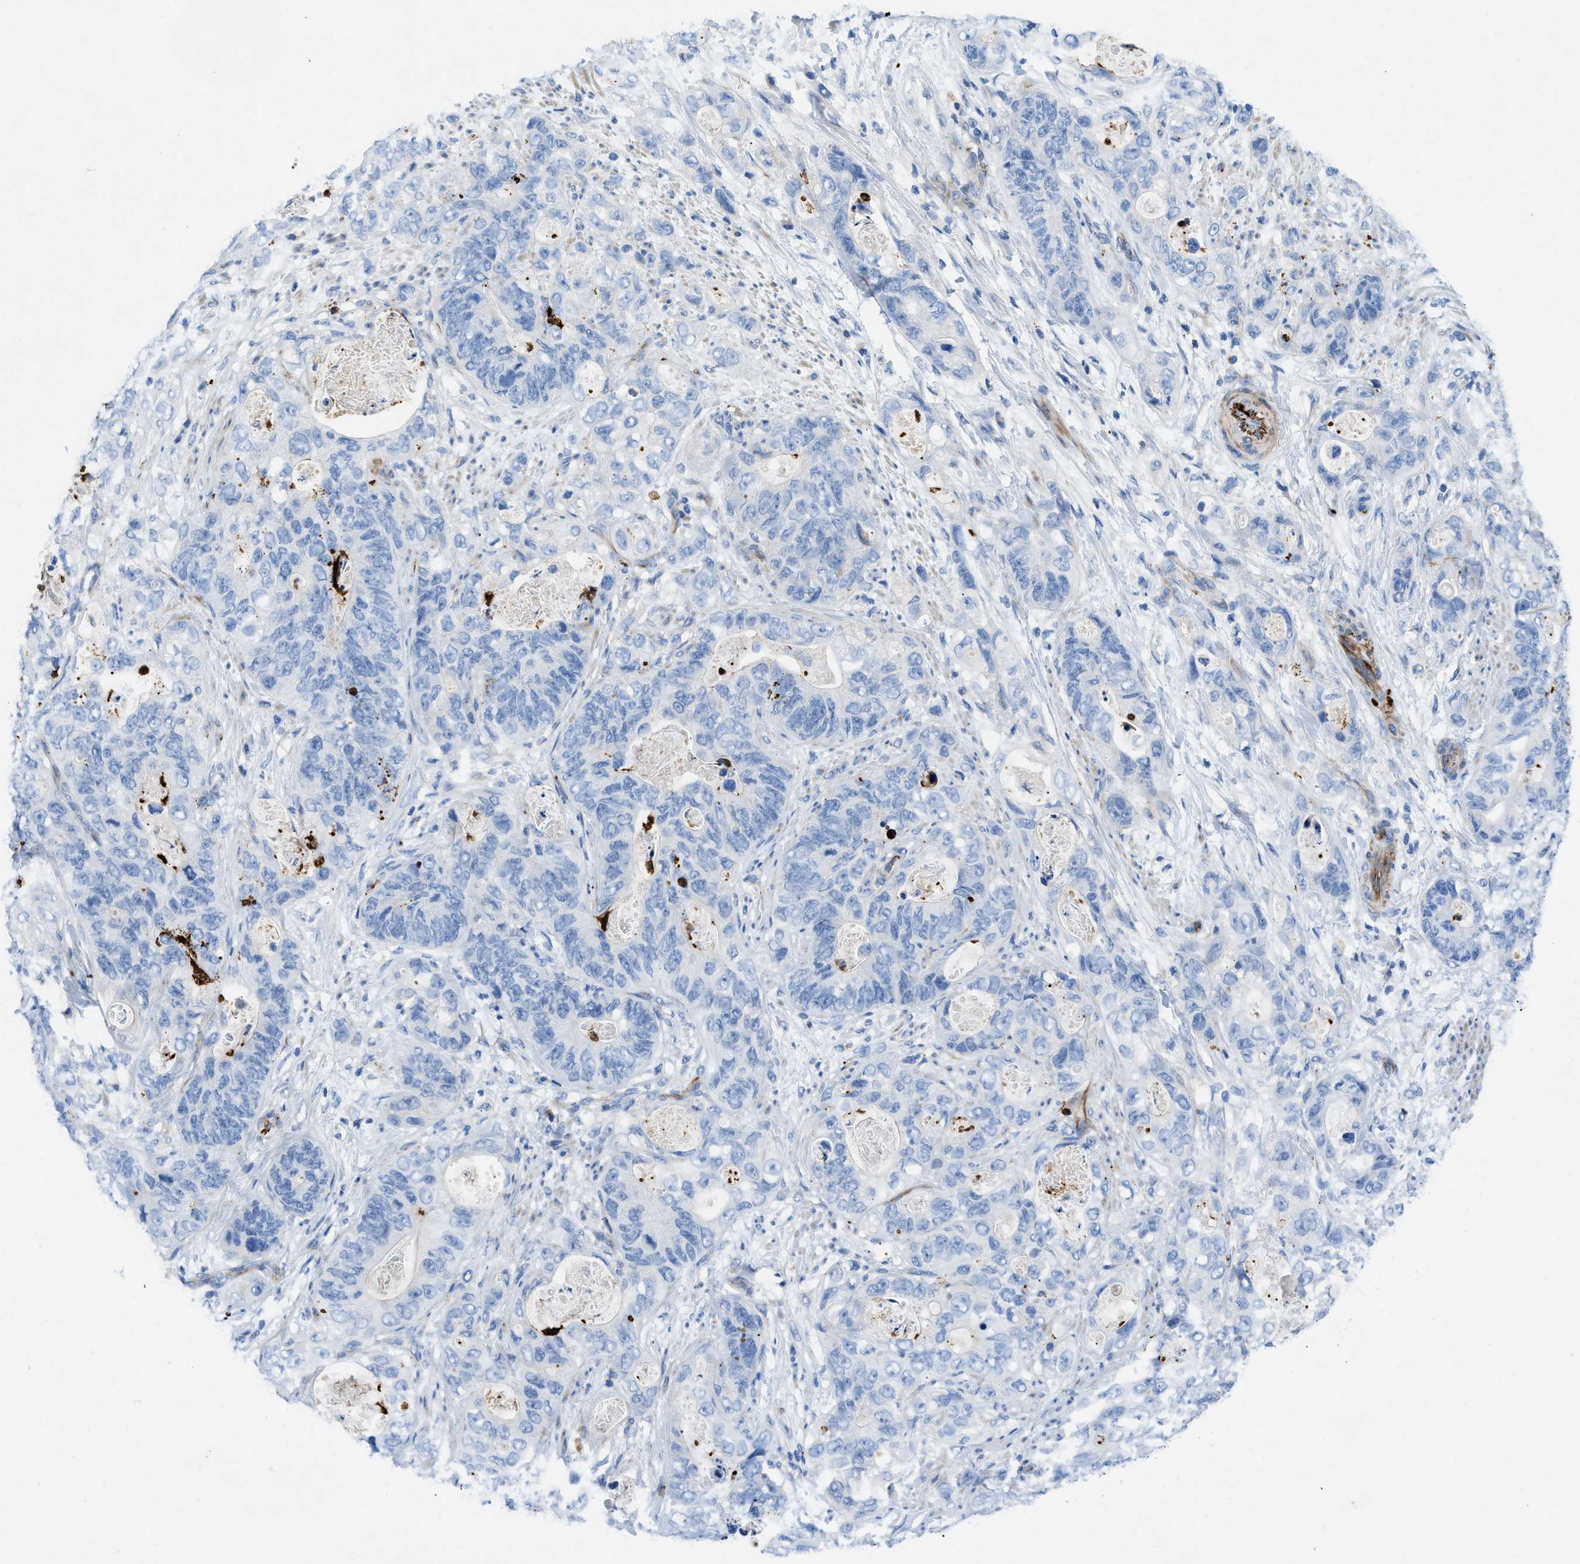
{"staining": {"intensity": "negative", "quantity": "none", "location": "none"}, "tissue": "stomach cancer", "cell_type": "Tumor cells", "image_type": "cancer", "snomed": [{"axis": "morphology", "description": "Adenocarcinoma, NOS"}, {"axis": "topography", "description": "Stomach"}], "caption": "An immunohistochemistry histopathology image of stomach cancer is shown. There is no staining in tumor cells of stomach cancer.", "gene": "XCR1", "patient": {"sex": "female", "age": 89}}